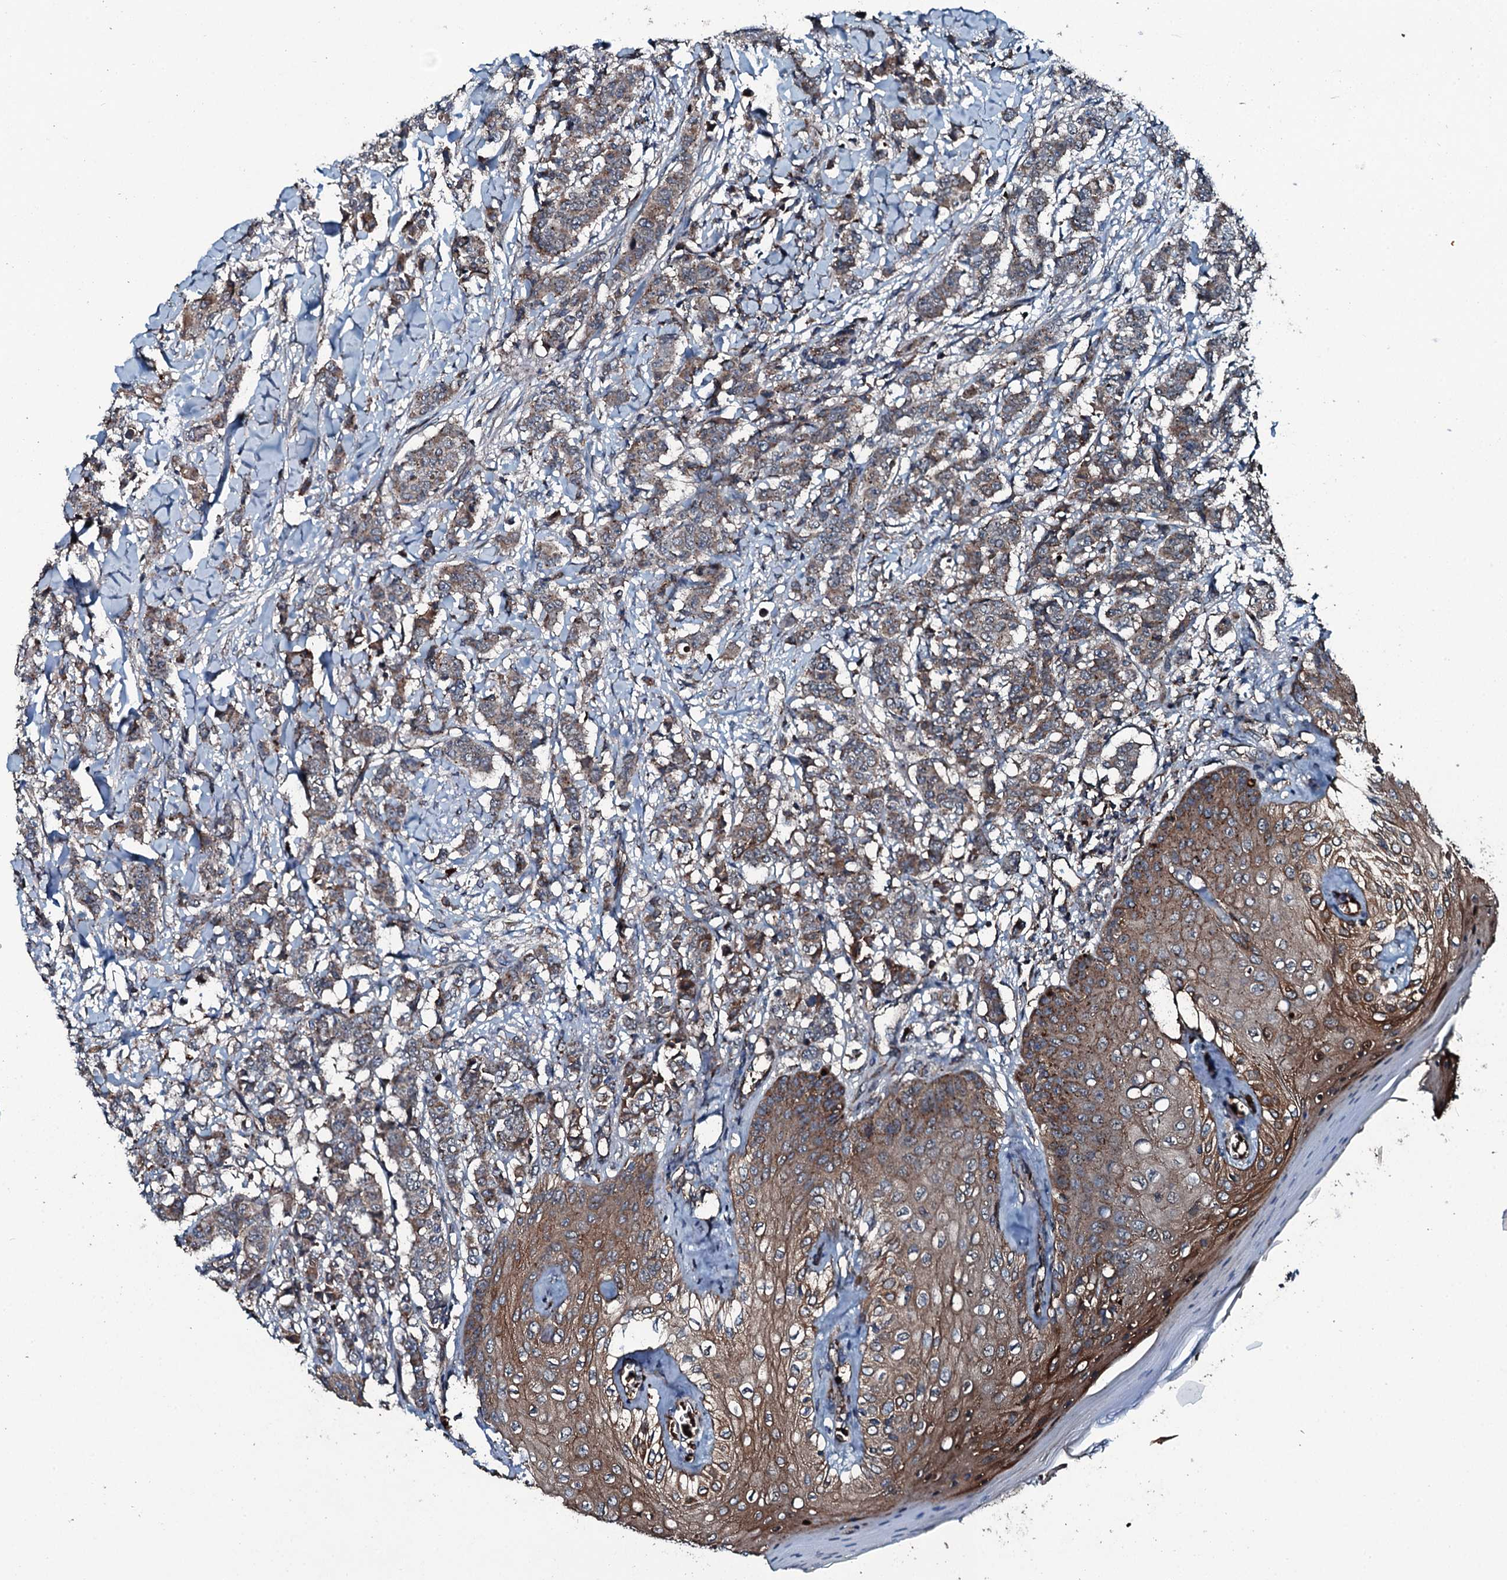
{"staining": {"intensity": "weak", "quantity": ">75%", "location": "cytoplasmic/membranous"}, "tissue": "breast cancer", "cell_type": "Tumor cells", "image_type": "cancer", "snomed": [{"axis": "morphology", "description": "Duct carcinoma"}, {"axis": "topography", "description": "Breast"}], "caption": "About >75% of tumor cells in human breast cancer (invasive ductal carcinoma) exhibit weak cytoplasmic/membranous protein expression as visualized by brown immunohistochemical staining.", "gene": "TRIM7", "patient": {"sex": "female", "age": 40}}